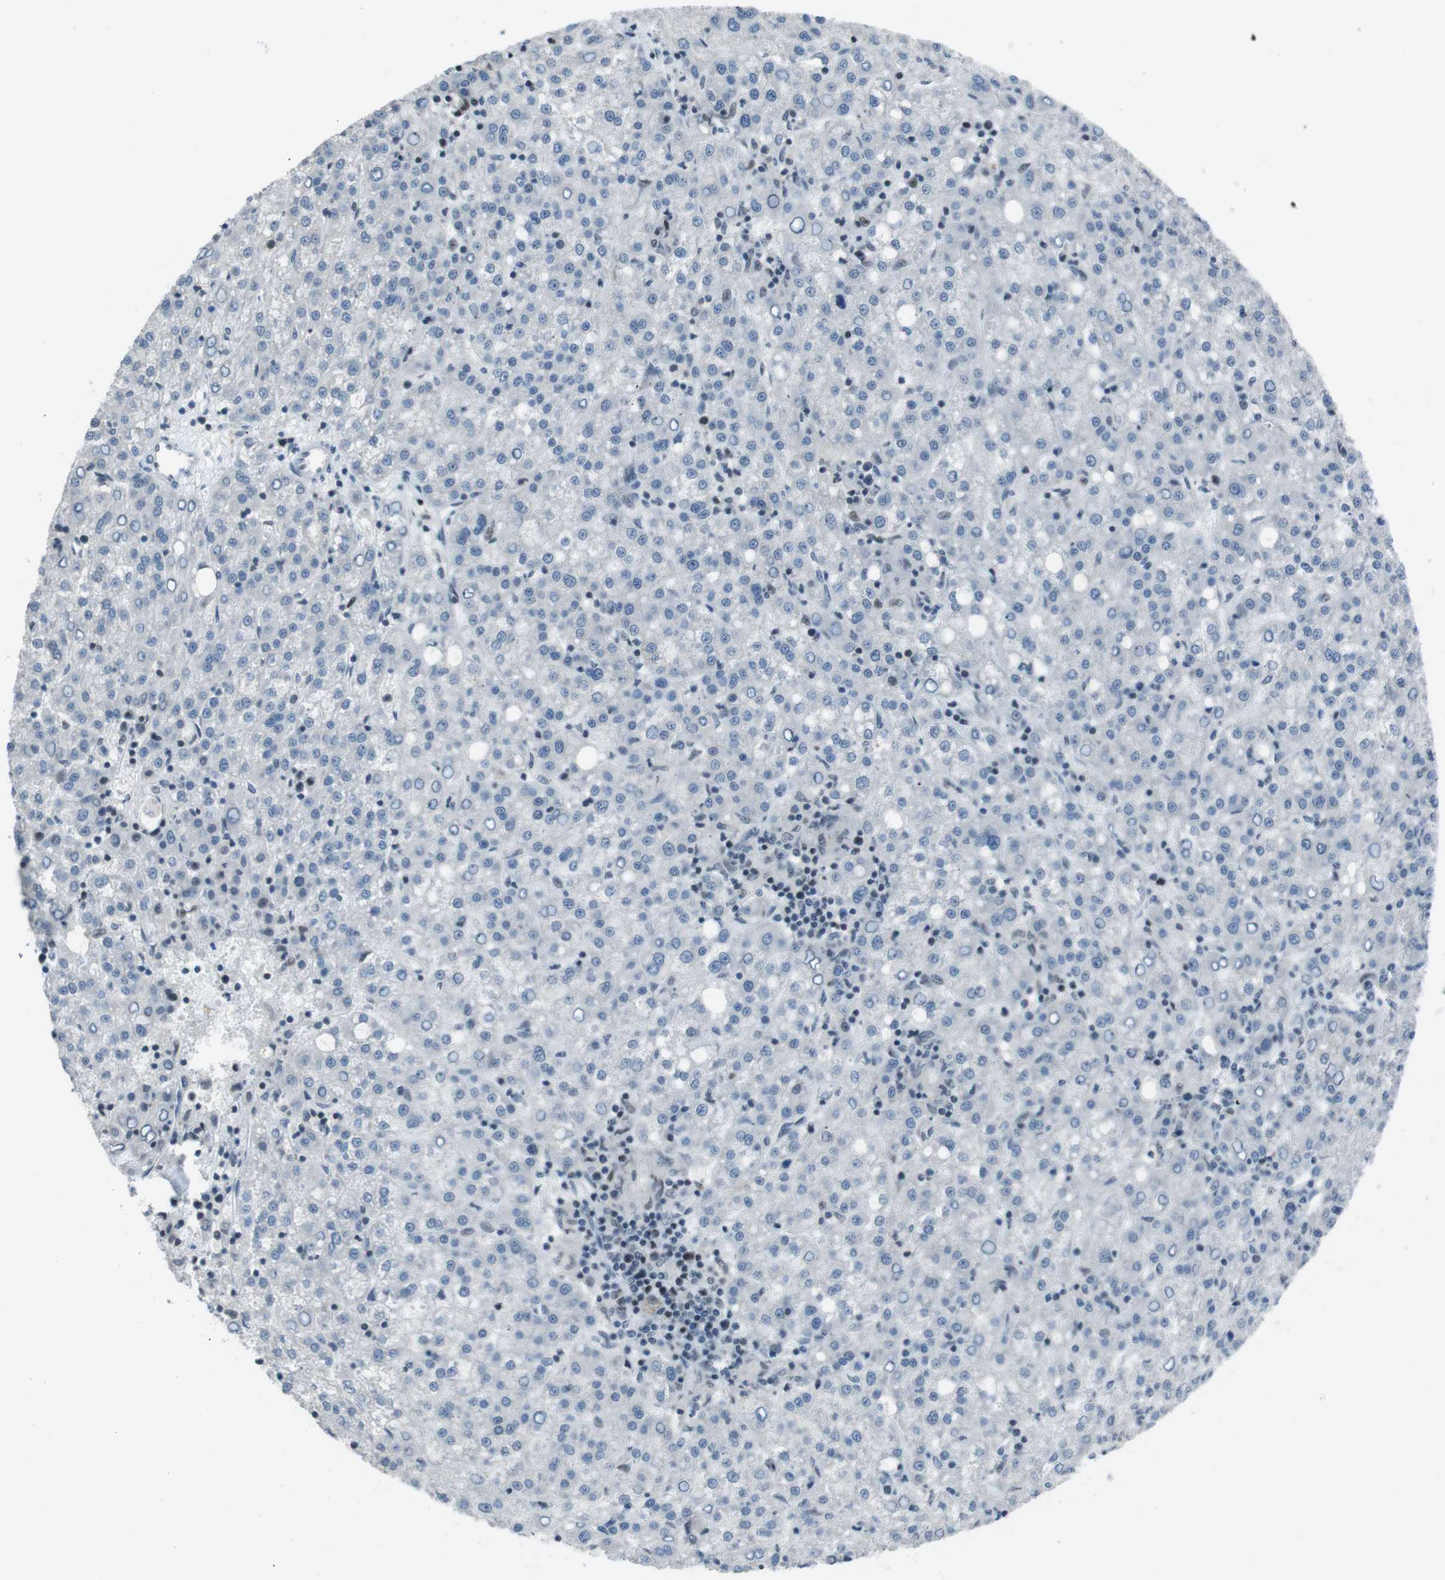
{"staining": {"intensity": "negative", "quantity": "none", "location": "none"}, "tissue": "liver cancer", "cell_type": "Tumor cells", "image_type": "cancer", "snomed": [{"axis": "morphology", "description": "Carcinoma, Hepatocellular, NOS"}, {"axis": "topography", "description": "Liver"}], "caption": "Liver hepatocellular carcinoma was stained to show a protein in brown. There is no significant expression in tumor cells.", "gene": "MAD1L1", "patient": {"sex": "female", "age": 58}}